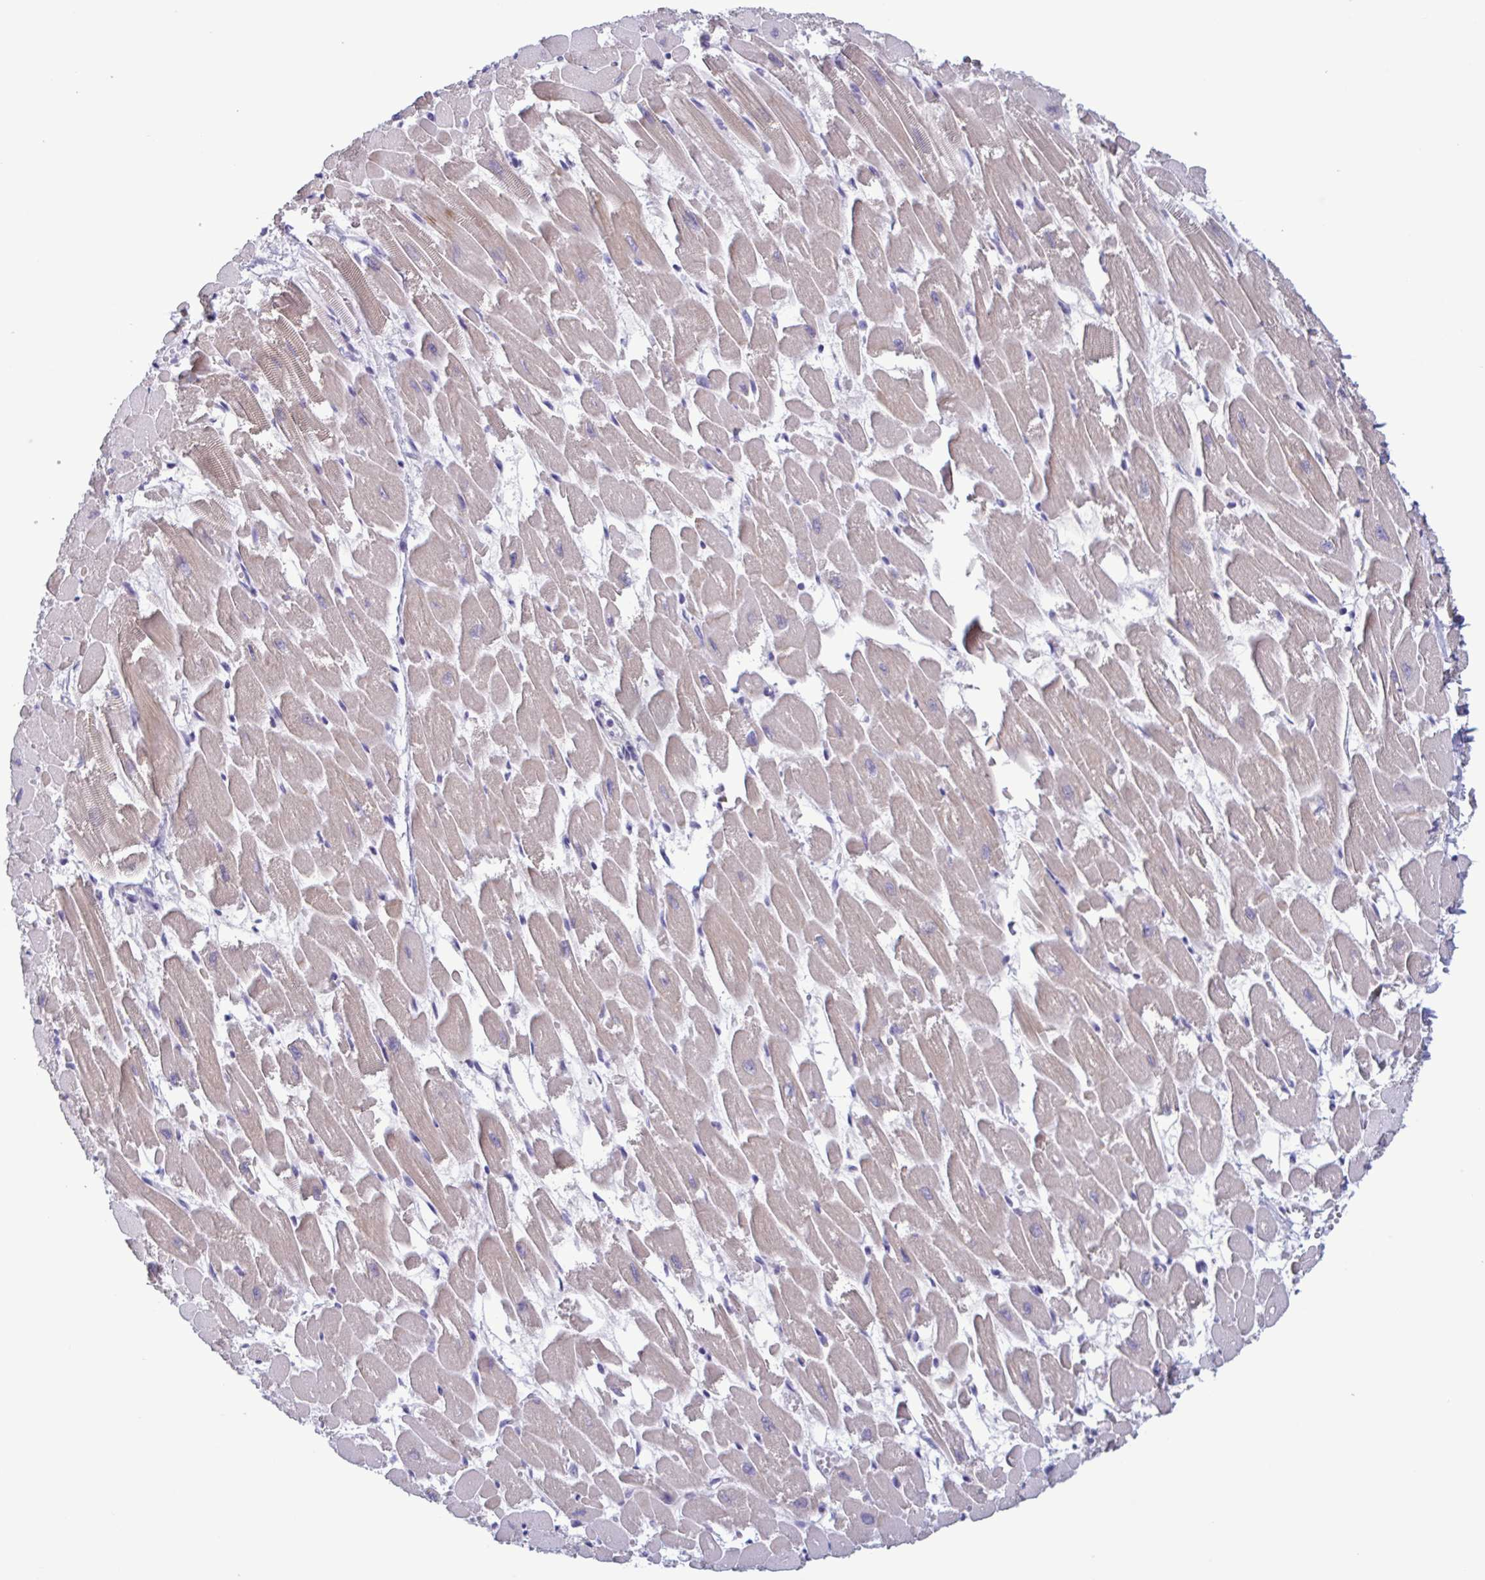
{"staining": {"intensity": "weak", "quantity": "25%-75%", "location": "cytoplasmic/membranous"}, "tissue": "heart muscle", "cell_type": "Cardiomyocytes", "image_type": "normal", "snomed": [{"axis": "morphology", "description": "Normal tissue, NOS"}, {"axis": "topography", "description": "Heart"}], "caption": "A brown stain labels weak cytoplasmic/membranous expression of a protein in cardiomyocytes of normal human heart muscle. The protein is shown in brown color, while the nuclei are stained blue.", "gene": "INAFM1", "patient": {"sex": "female", "age": 52}}